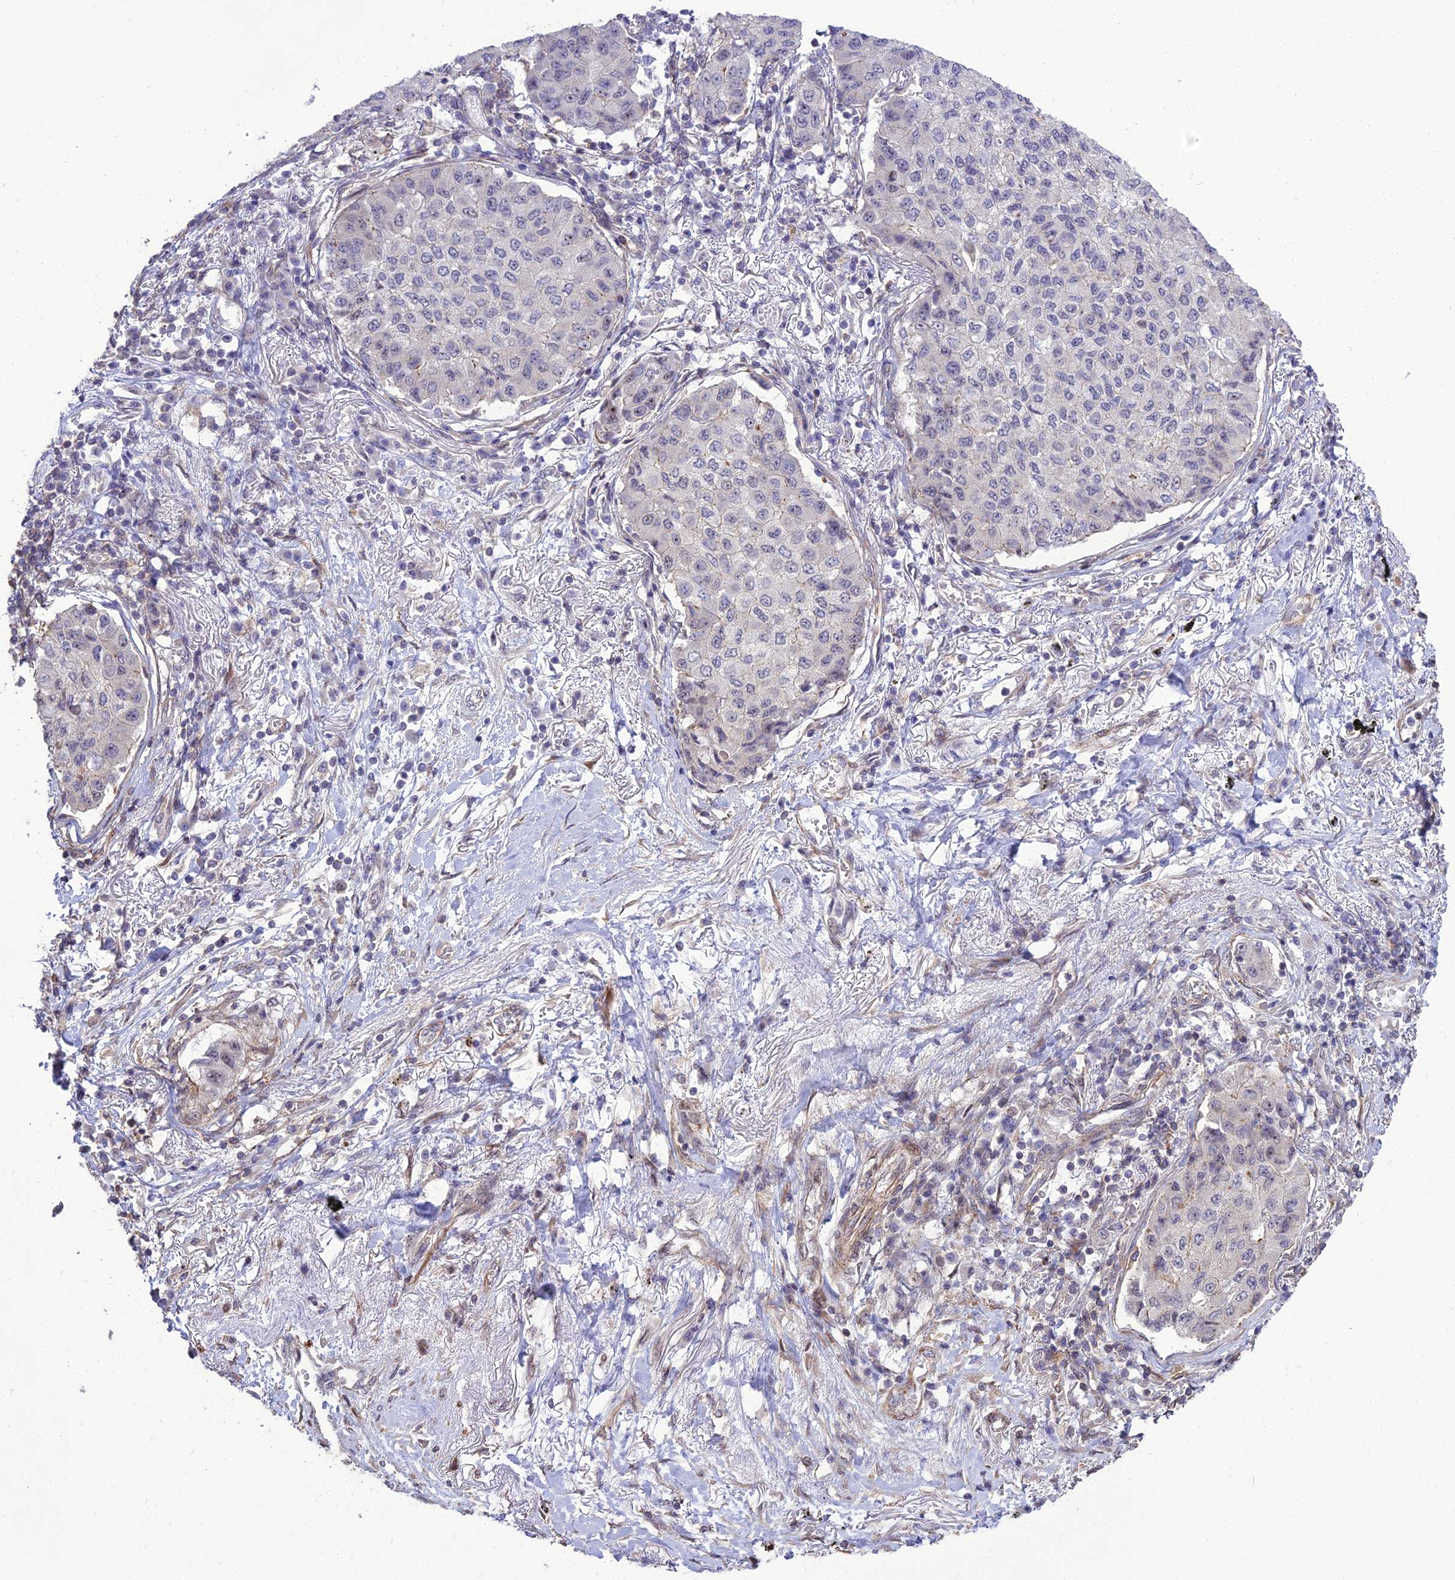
{"staining": {"intensity": "weak", "quantity": "<25%", "location": "nuclear"}, "tissue": "lung cancer", "cell_type": "Tumor cells", "image_type": "cancer", "snomed": [{"axis": "morphology", "description": "Squamous cell carcinoma, NOS"}, {"axis": "topography", "description": "Lung"}], "caption": "Protein analysis of lung squamous cell carcinoma exhibits no significant expression in tumor cells.", "gene": "TSPYL2", "patient": {"sex": "male", "age": 74}}